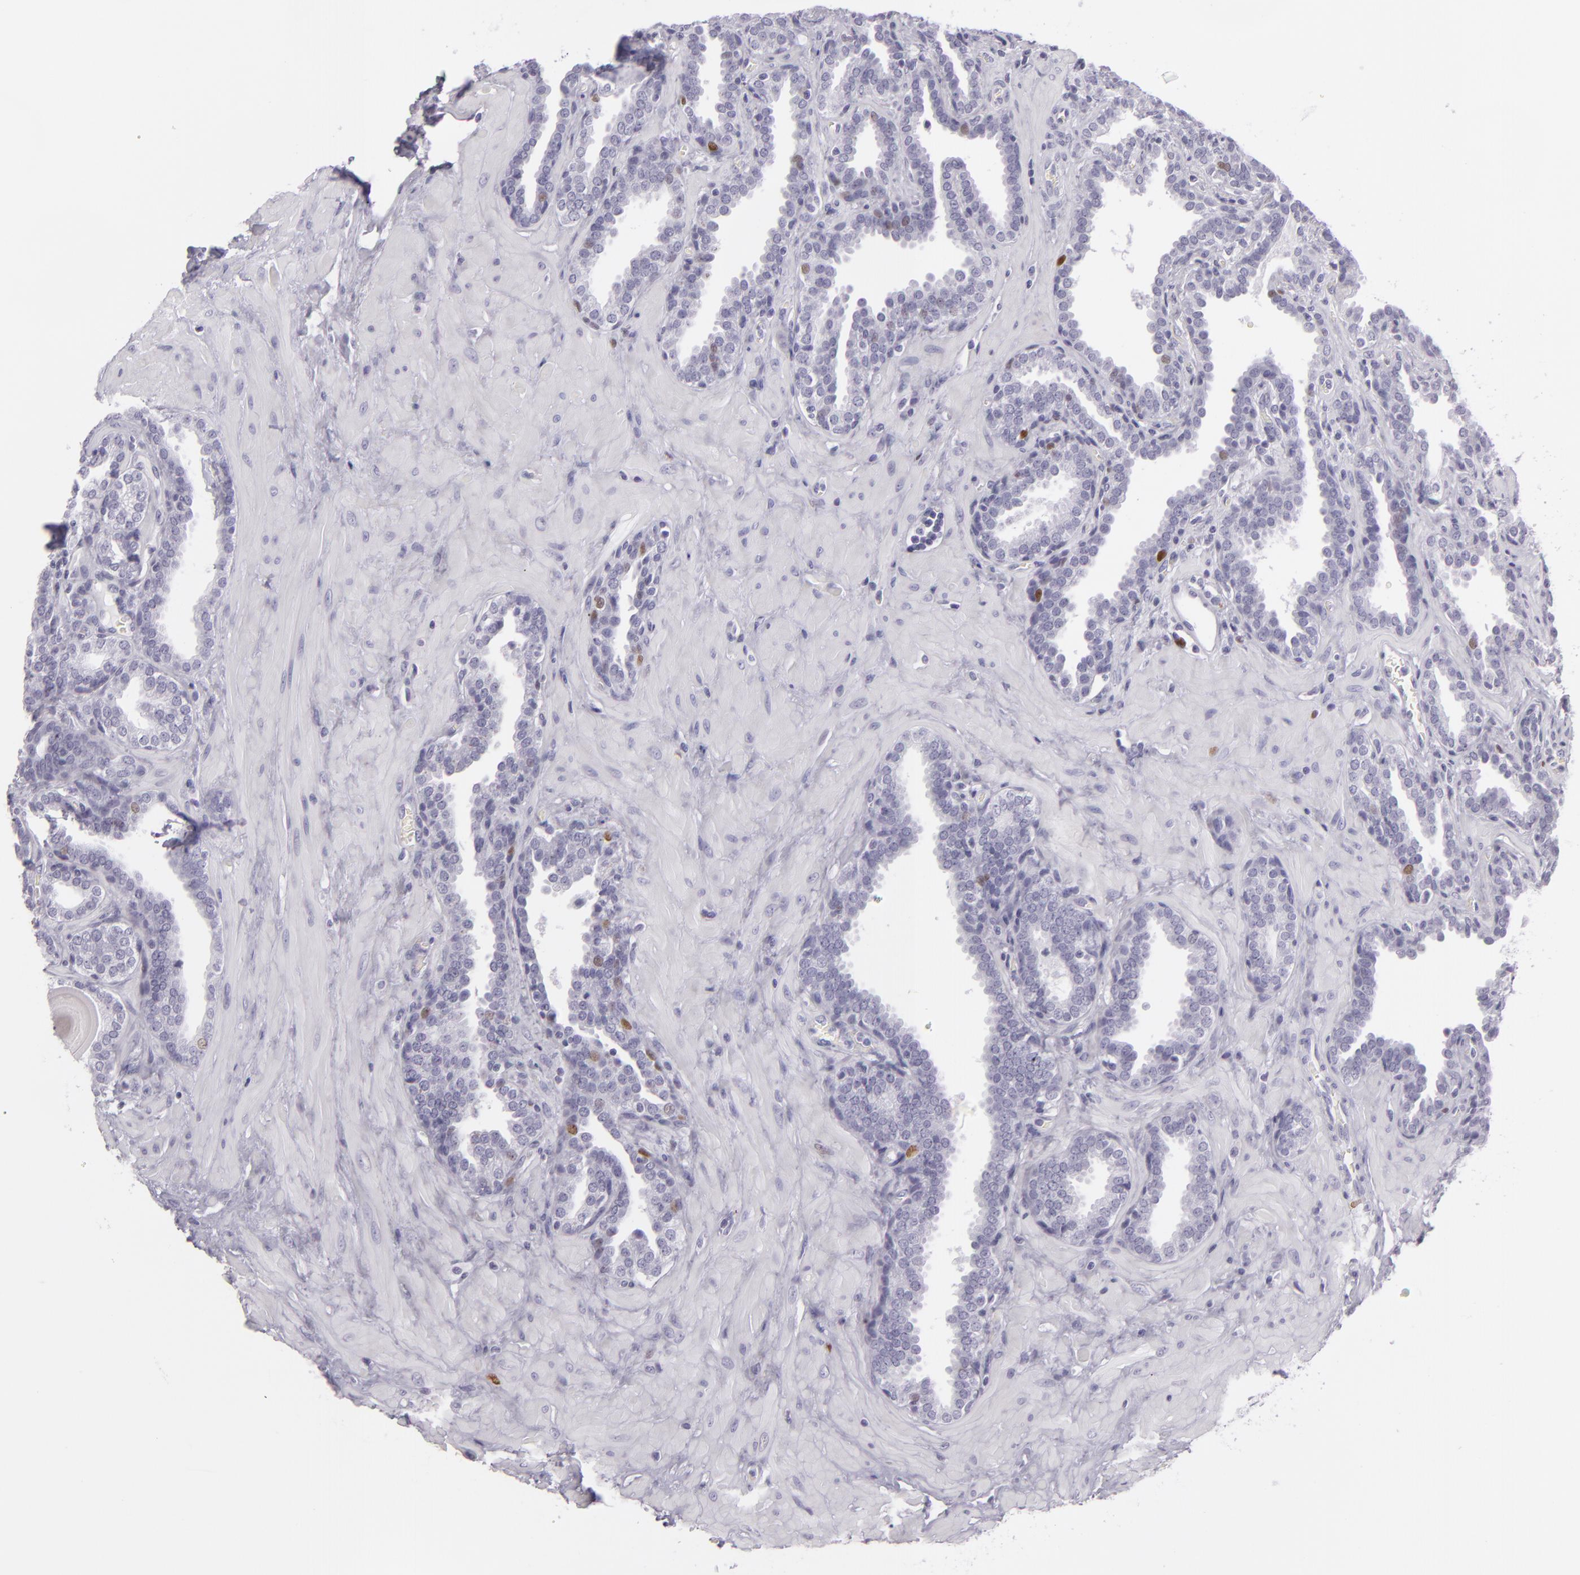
{"staining": {"intensity": "moderate", "quantity": "<25%", "location": "nuclear"}, "tissue": "prostate", "cell_type": "Glandular cells", "image_type": "normal", "snomed": [{"axis": "morphology", "description": "Normal tissue, NOS"}, {"axis": "topography", "description": "Prostate"}], "caption": "Protein staining by IHC exhibits moderate nuclear expression in approximately <25% of glandular cells in benign prostate.", "gene": "MCM3", "patient": {"sex": "male", "age": 51}}